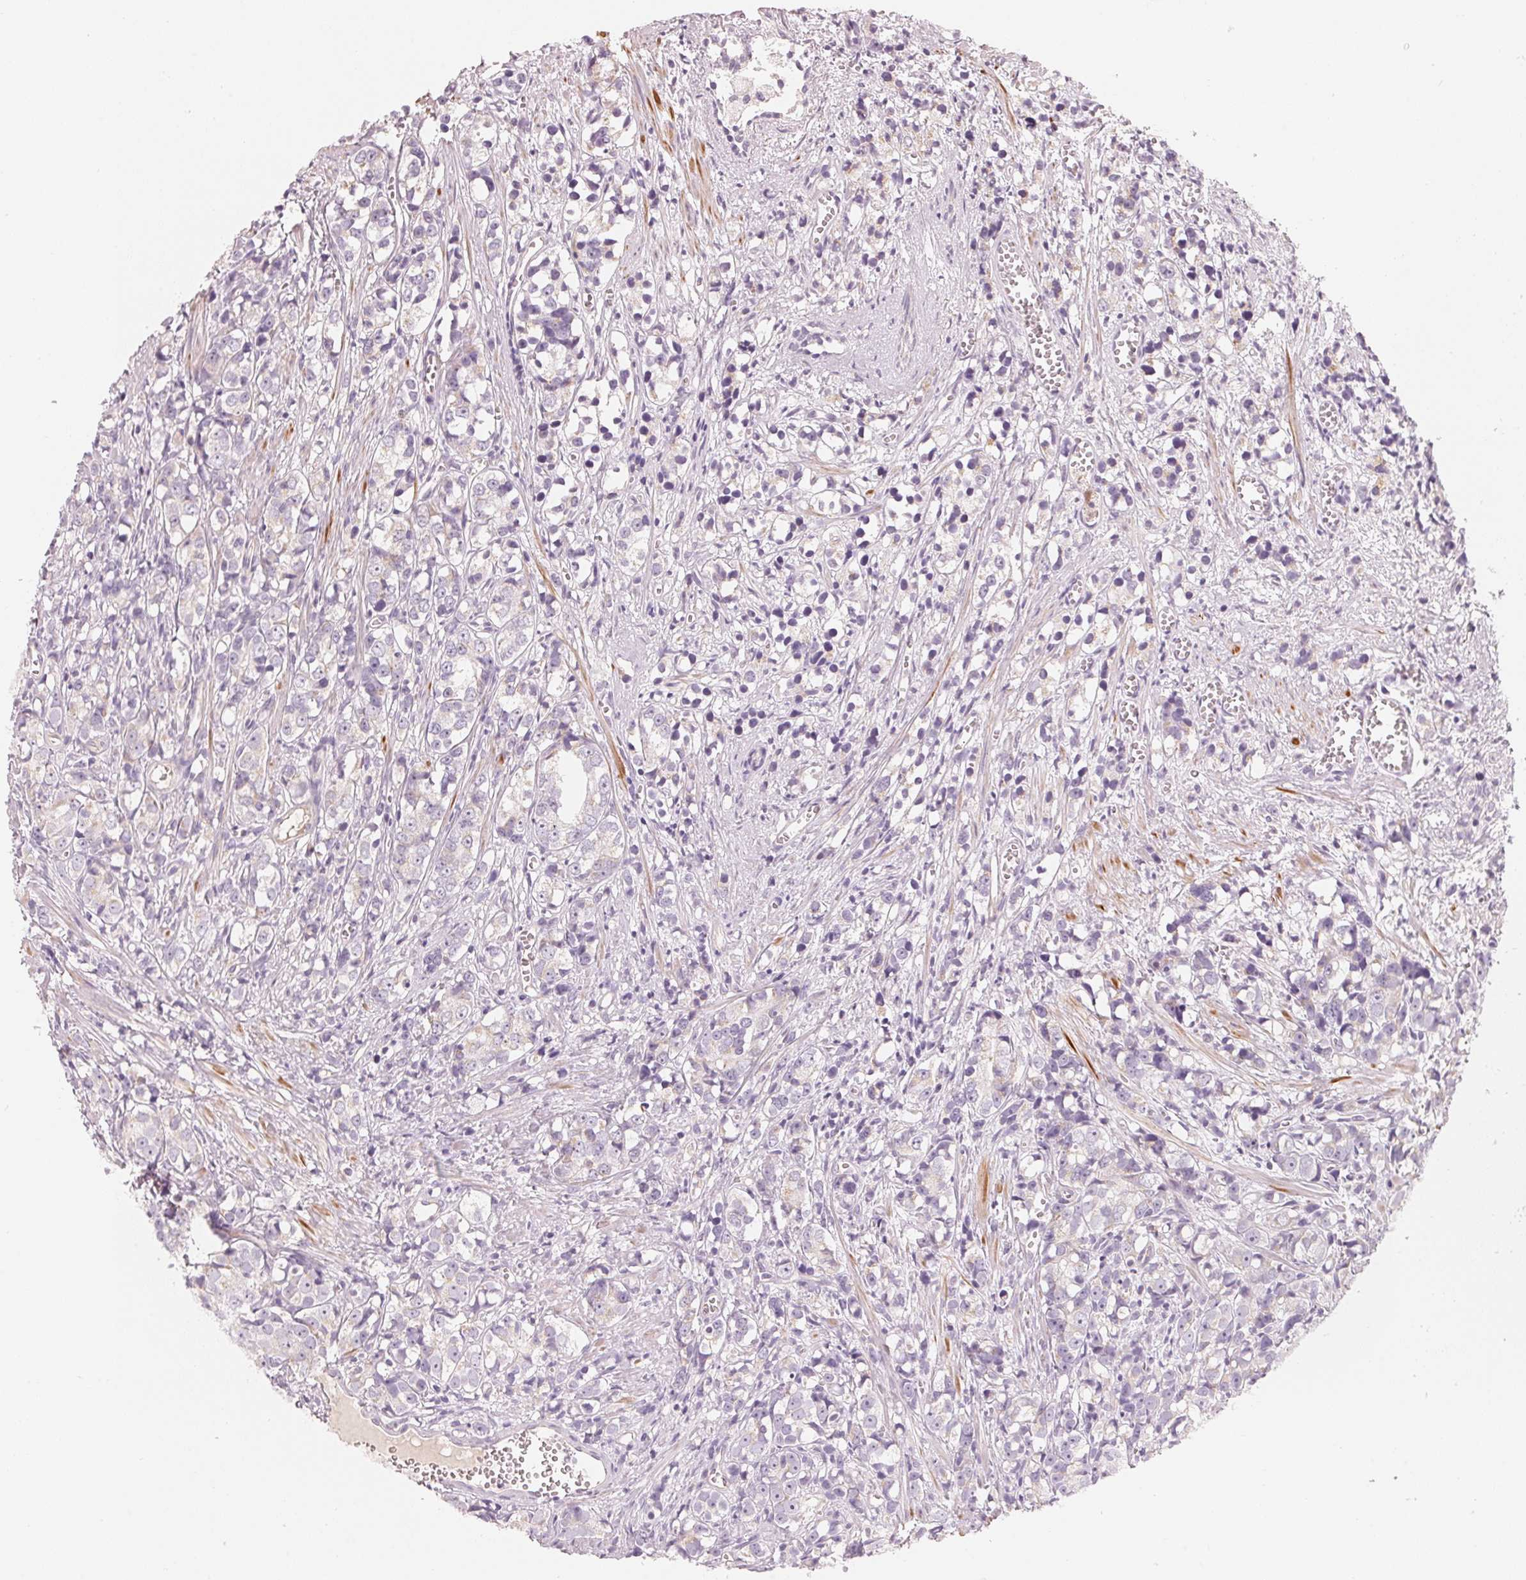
{"staining": {"intensity": "negative", "quantity": "none", "location": "none"}, "tissue": "prostate cancer", "cell_type": "Tumor cells", "image_type": "cancer", "snomed": [{"axis": "morphology", "description": "Adenocarcinoma, High grade"}, {"axis": "topography", "description": "Prostate"}], "caption": "An immunohistochemistry photomicrograph of prostate cancer (adenocarcinoma (high-grade)) is shown. There is no staining in tumor cells of prostate cancer (adenocarcinoma (high-grade)).", "gene": "CFHR2", "patient": {"sex": "male", "age": 77}}